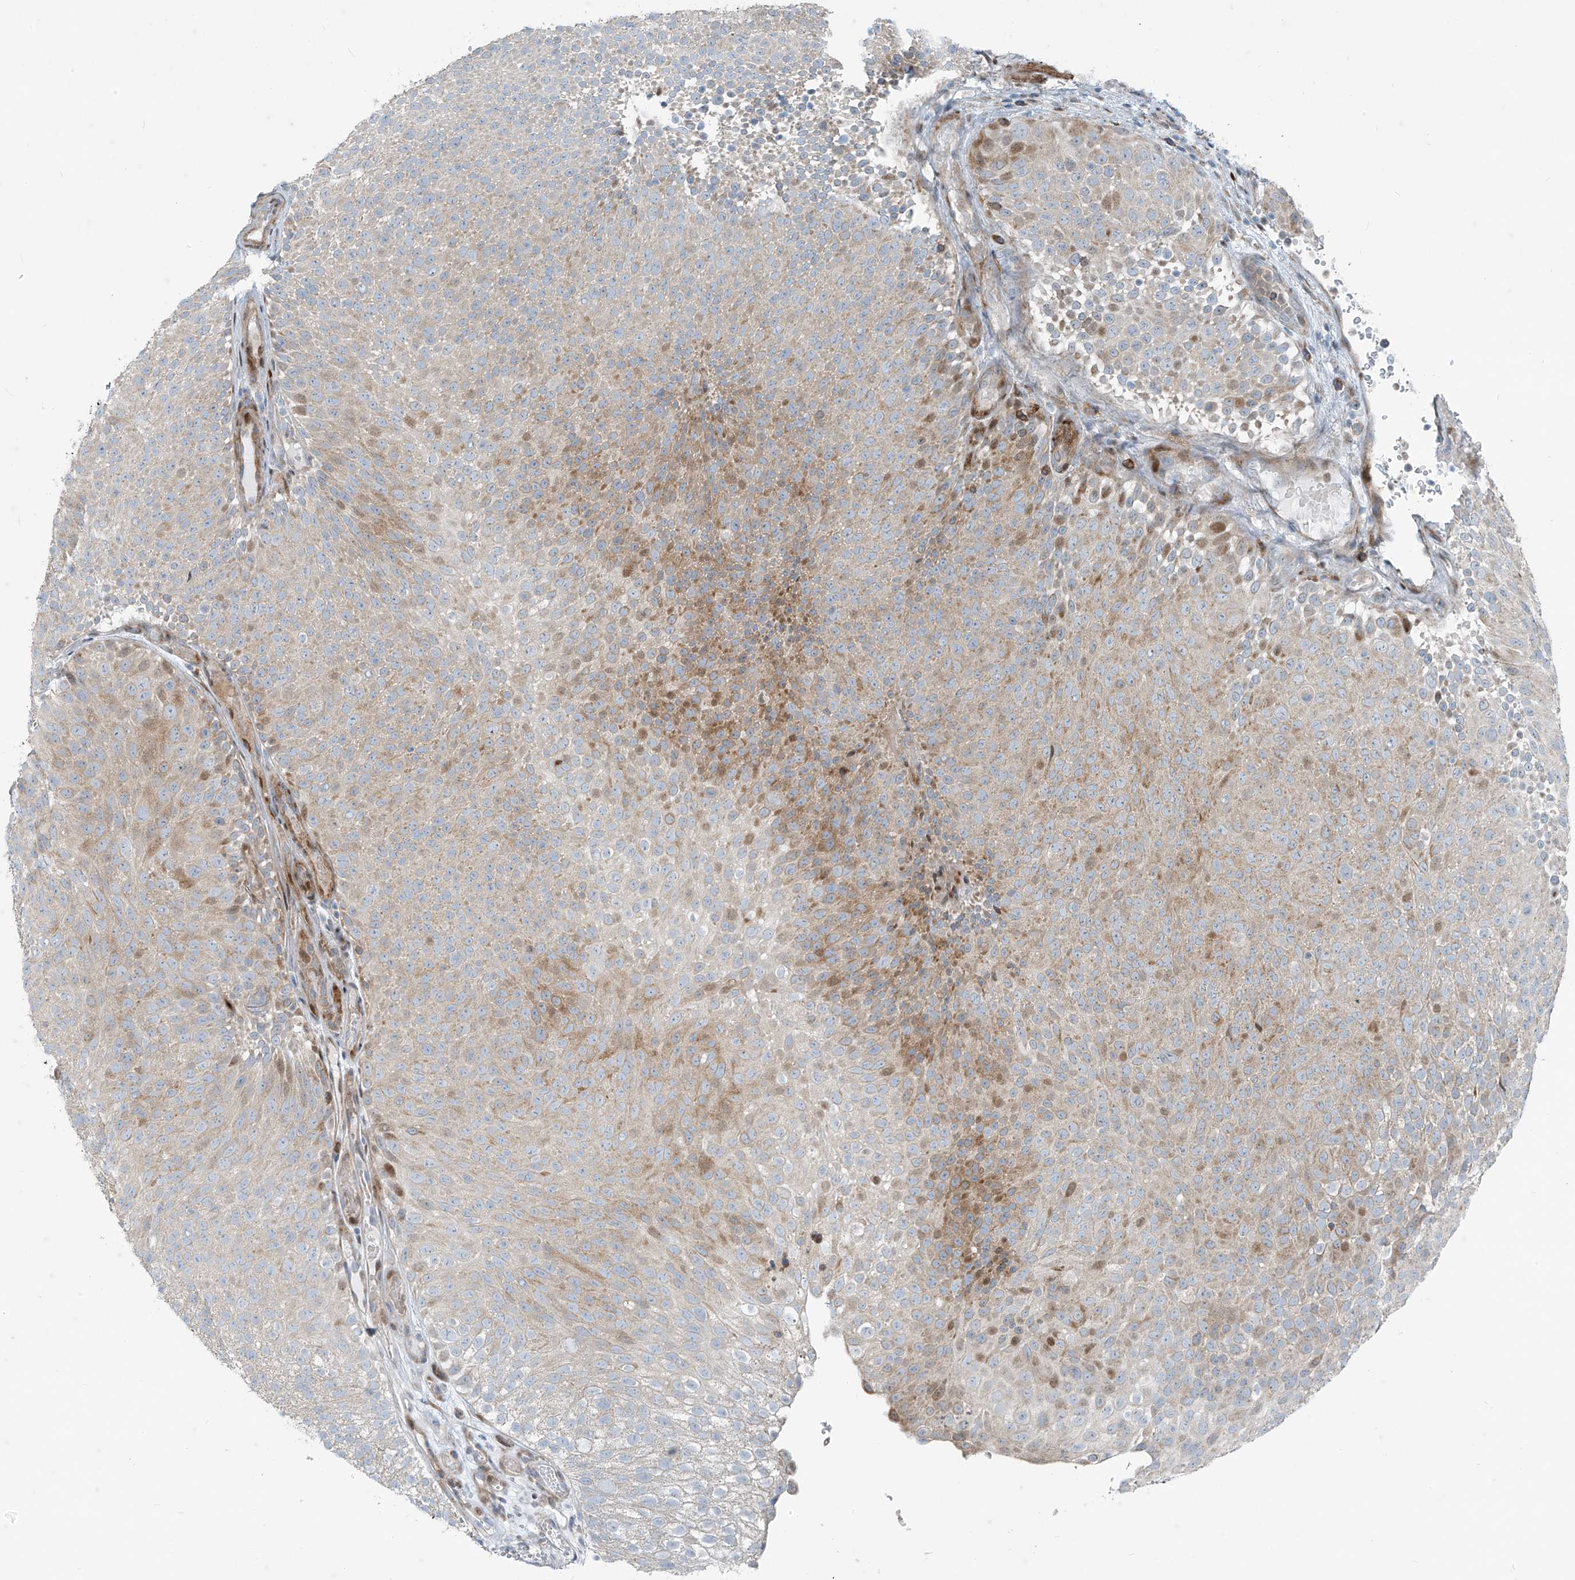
{"staining": {"intensity": "moderate", "quantity": "<25%", "location": "cytoplasmic/membranous,nuclear"}, "tissue": "urothelial cancer", "cell_type": "Tumor cells", "image_type": "cancer", "snomed": [{"axis": "morphology", "description": "Urothelial carcinoma, Low grade"}, {"axis": "topography", "description": "Urinary bladder"}], "caption": "Moderate cytoplasmic/membranous and nuclear protein staining is appreciated in approximately <25% of tumor cells in low-grade urothelial carcinoma.", "gene": "PPCS", "patient": {"sex": "male", "age": 78}}